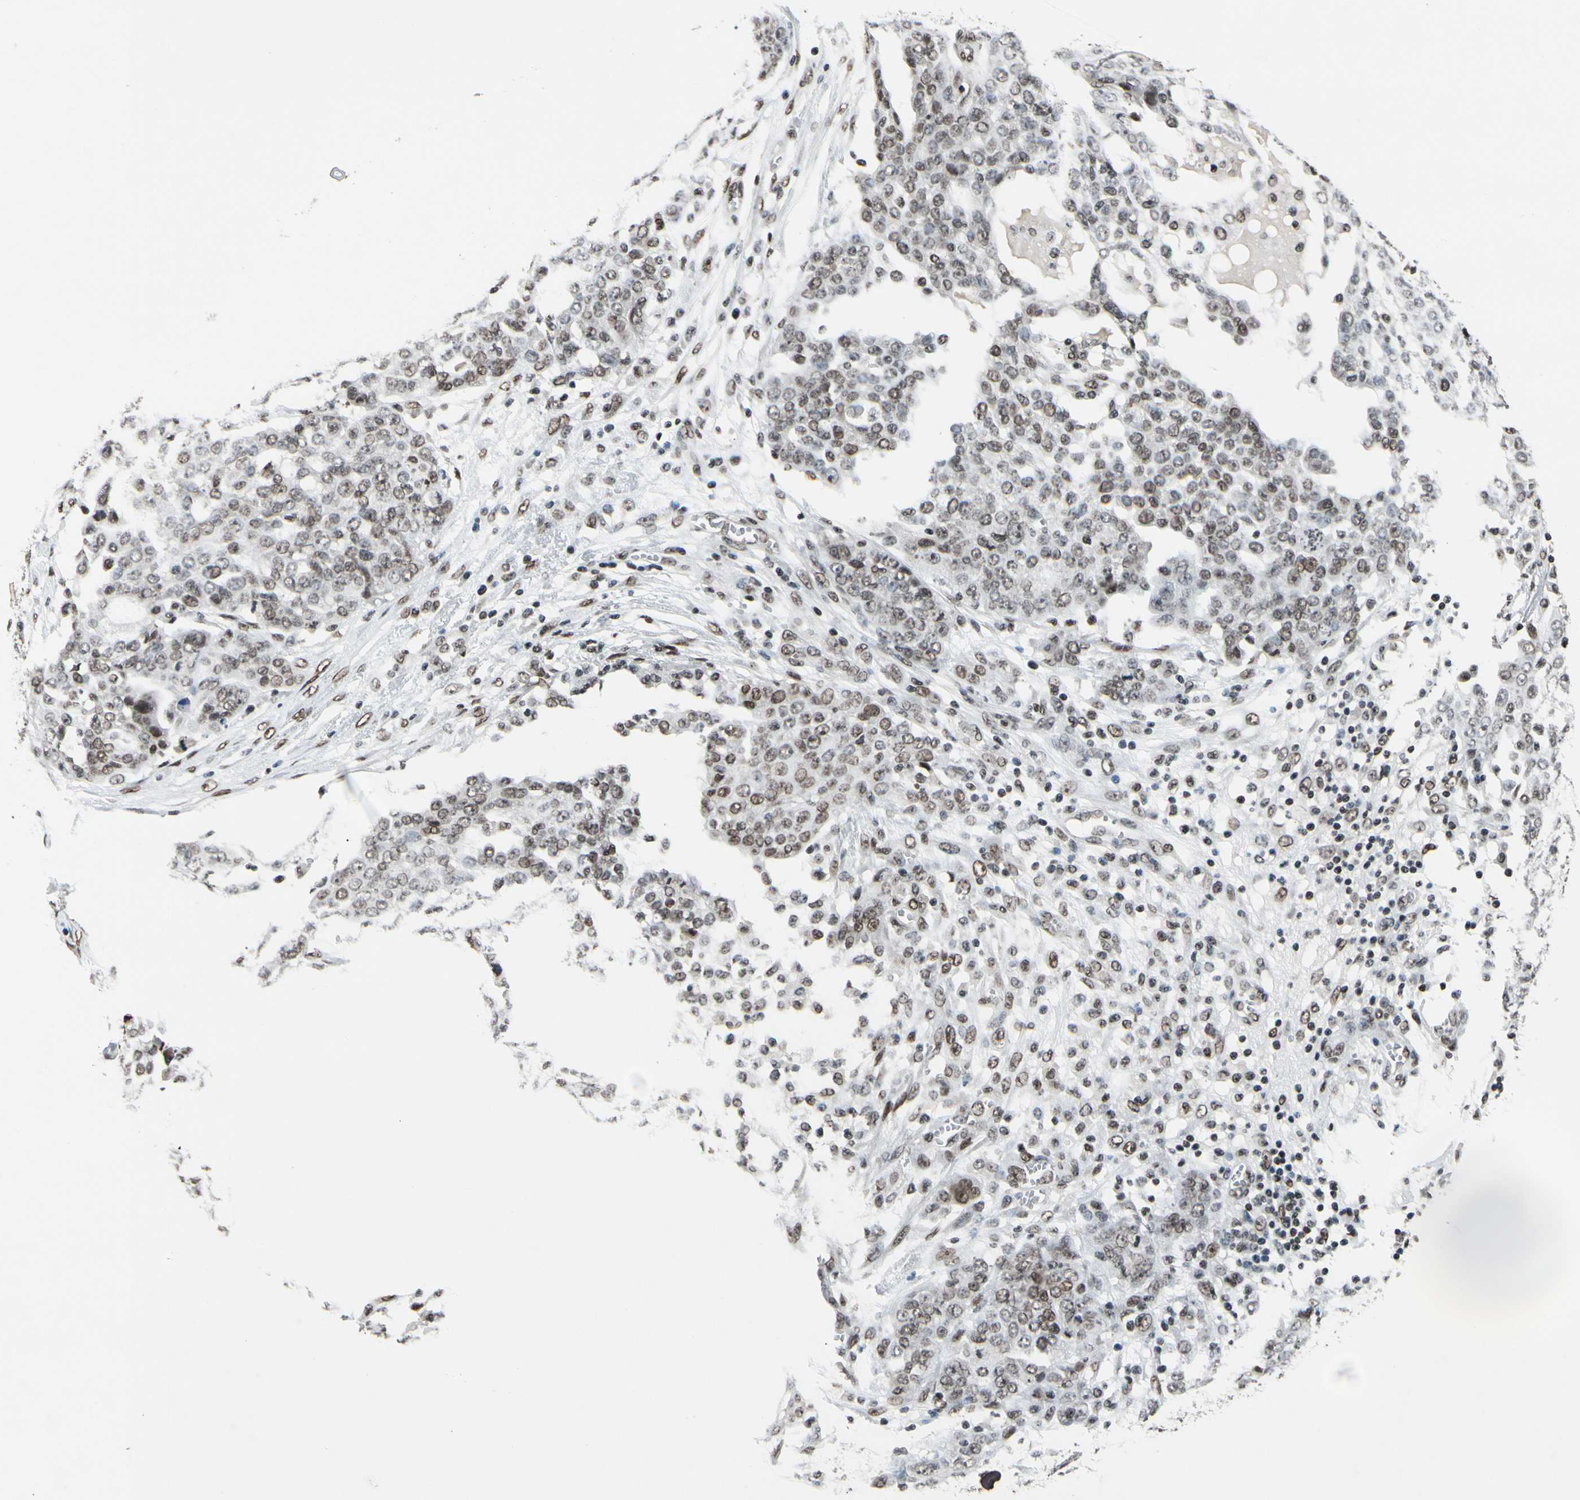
{"staining": {"intensity": "moderate", "quantity": ">75%", "location": "nuclear"}, "tissue": "ovarian cancer", "cell_type": "Tumor cells", "image_type": "cancer", "snomed": [{"axis": "morphology", "description": "Cystadenocarcinoma, serous, NOS"}, {"axis": "topography", "description": "Soft tissue"}, {"axis": "topography", "description": "Ovary"}], "caption": "Ovarian serous cystadenocarcinoma was stained to show a protein in brown. There is medium levels of moderate nuclear expression in approximately >75% of tumor cells. Nuclei are stained in blue.", "gene": "RECQL", "patient": {"sex": "female", "age": 57}}